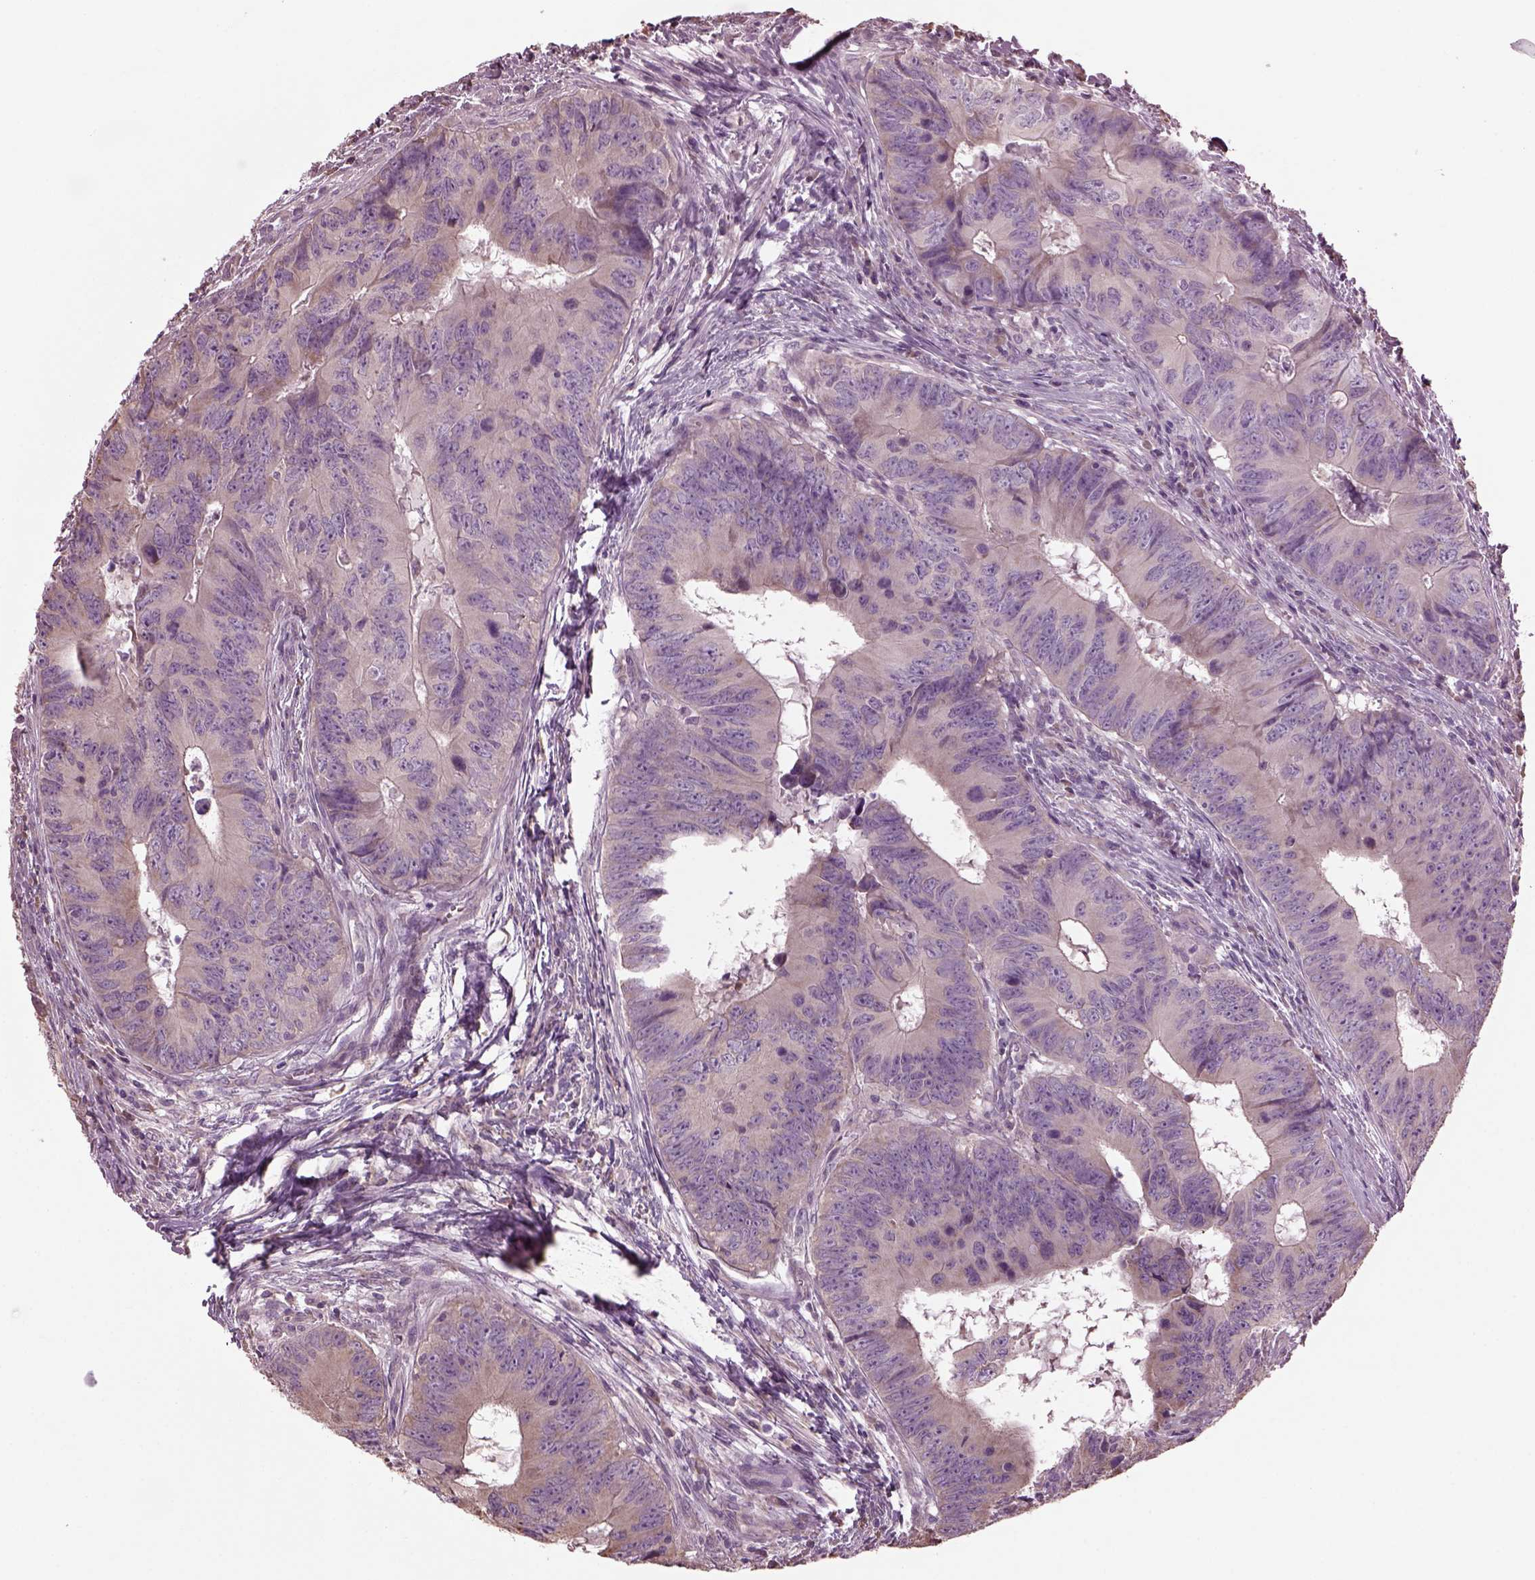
{"staining": {"intensity": "negative", "quantity": "none", "location": "none"}, "tissue": "colorectal cancer", "cell_type": "Tumor cells", "image_type": "cancer", "snomed": [{"axis": "morphology", "description": "Adenocarcinoma, NOS"}, {"axis": "topography", "description": "Colon"}], "caption": "An IHC histopathology image of adenocarcinoma (colorectal) is shown. There is no staining in tumor cells of adenocarcinoma (colorectal).", "gene": "CABP5", "patient": {"sex": "female", "age": 82}}